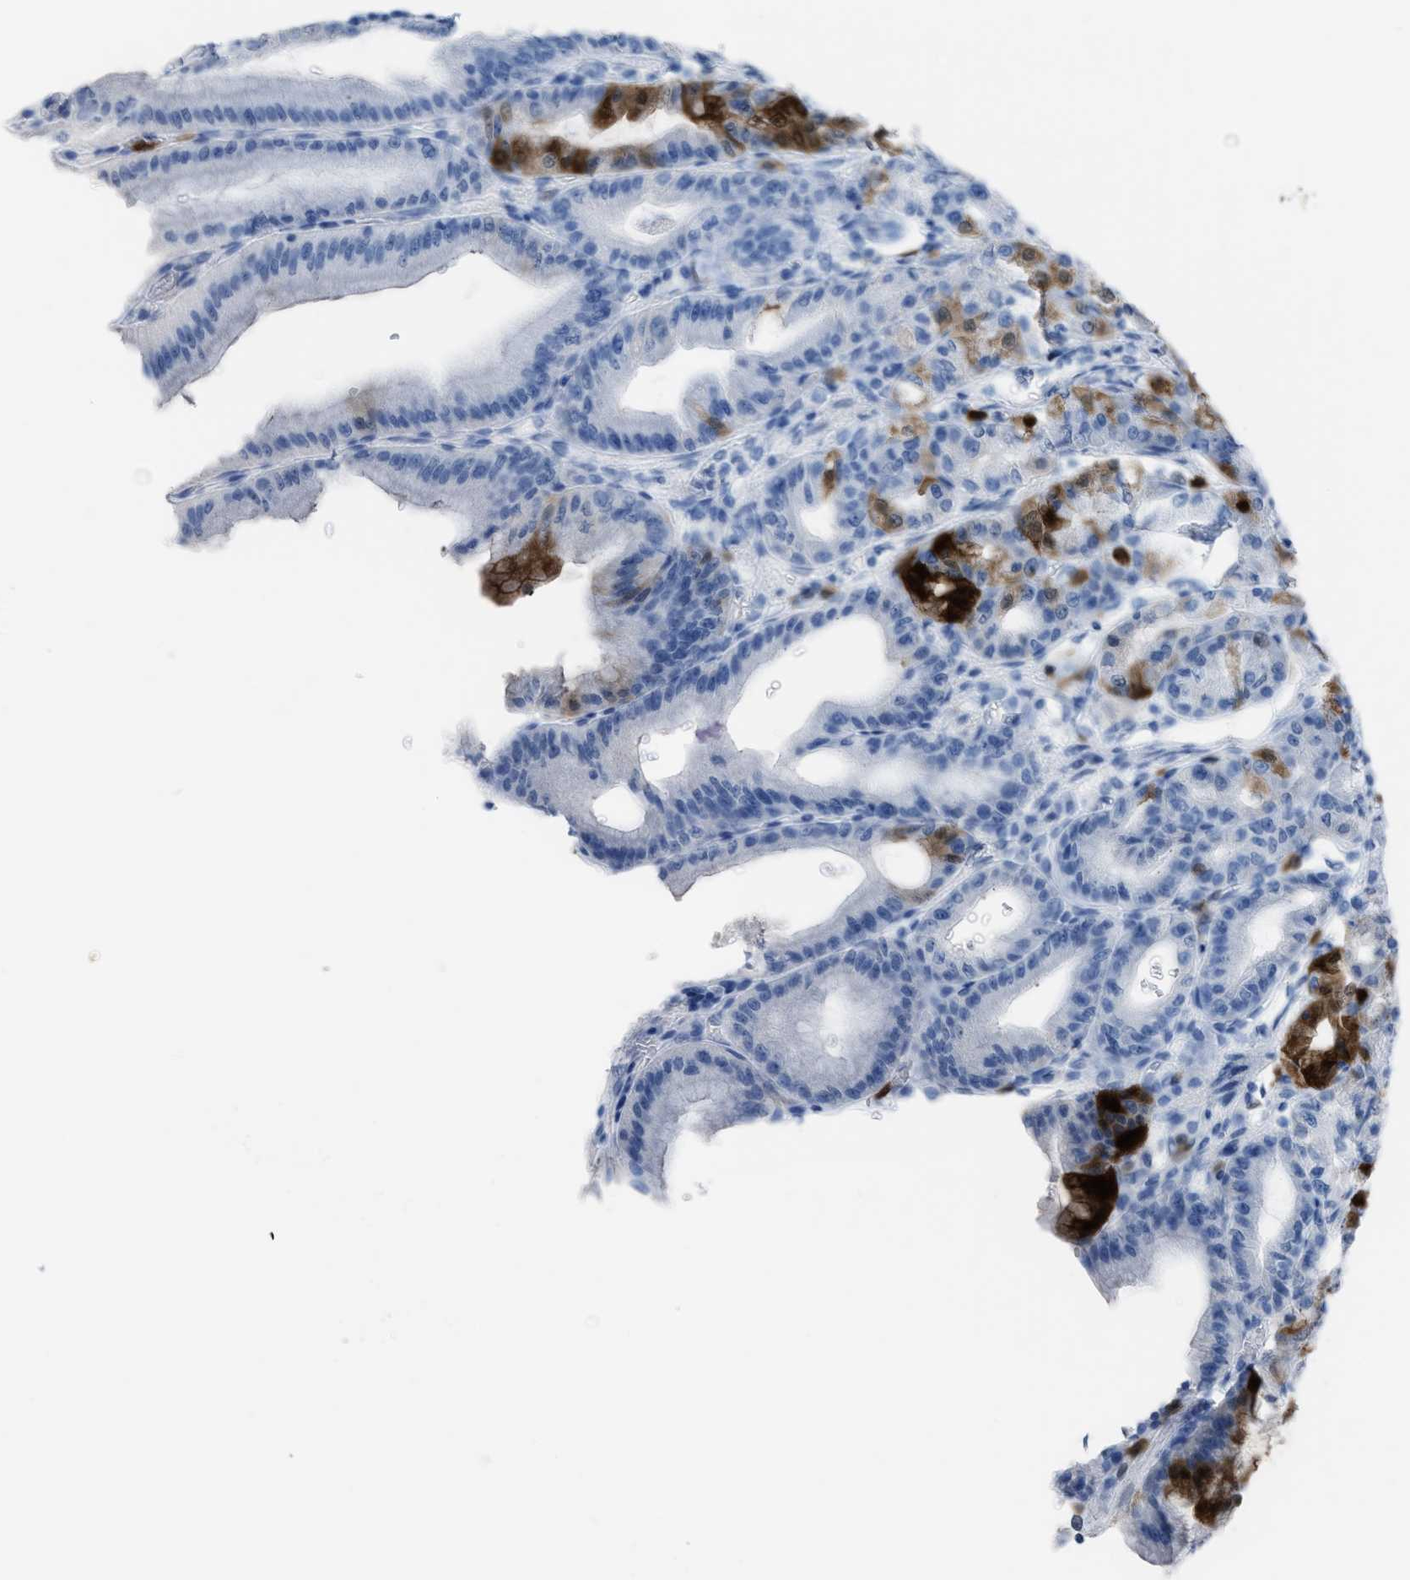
{"staining": {"intensity": "strong", "quantity": "<25%", "location": "cytoplasmic/membranous,nuclear"}, "tissue": "stomach", "cell_type": "Glandular cells", "image_type": "normal", "snomed": [{"axis": "morphology", "description": "Normal tissue, NOS"}, {"axis": "topography", "description": "Stomach, lower"}], "caption": "Immunohistochemistry of normal stomach demonstrates medium levels of strong cytoplasmic/membranous,nuclear positivity in about <25% of glandular cells. (IHC, brightfield microscopy, high magnification).", "gene": "CDKN2A", "patient": {"sex": "male", "age": 71}}